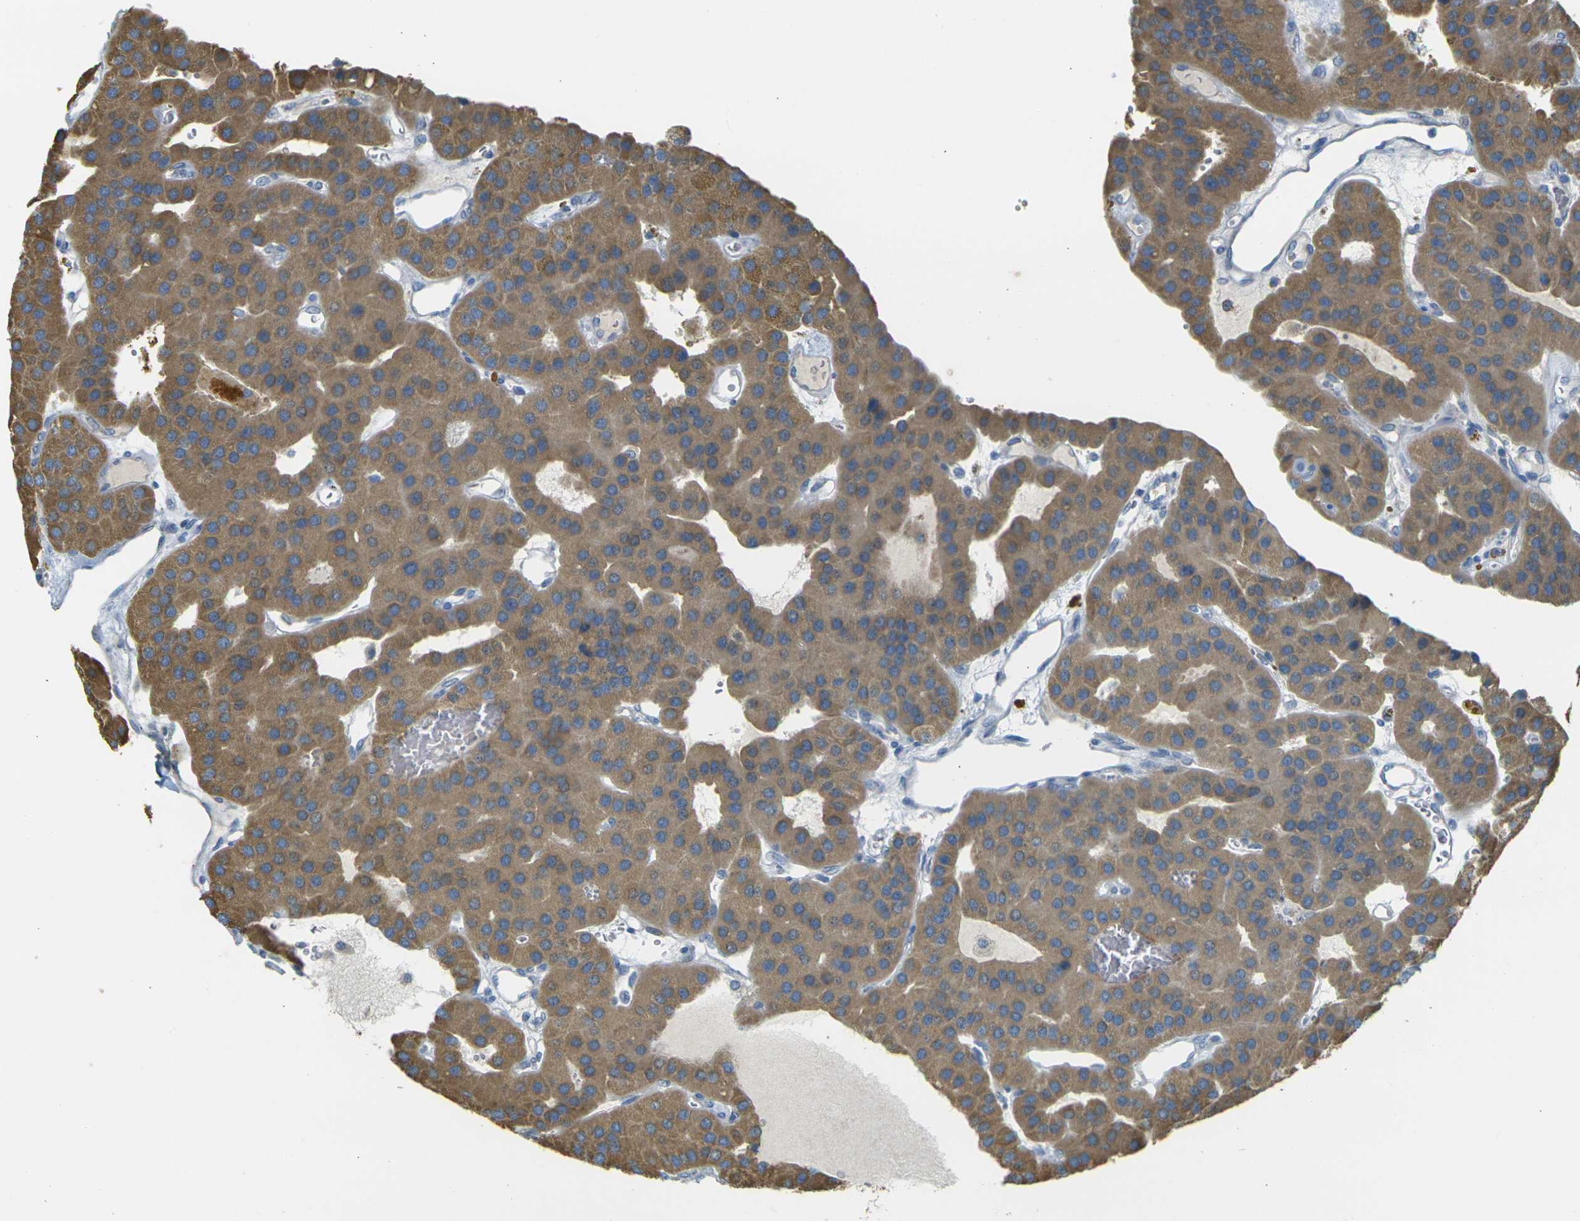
{"staining": {"intensity": "moderate", "quantity": ">75%", "location": "cytoplasmic/membranous"}, "tissue": "parathyroid gland", "cell_type": "Glandular cells", "image_type": "normal", "snomed": [{"axis": "morphology", "description": "Normal tissue, NOS"}, {"axis": "morphology", "description": "Adenoma, NOS"}, {"axis": "topography", "description": "Parathyroid gland"}], "caption": "Brown immunohistochemical staining in benign human parathyroid gland demonstrates moderate cytoplasmic/membranous expression in about >75% of glandular cells.", "gene": "PARD6B", "patient": {"sex": "female", "age": 86}}